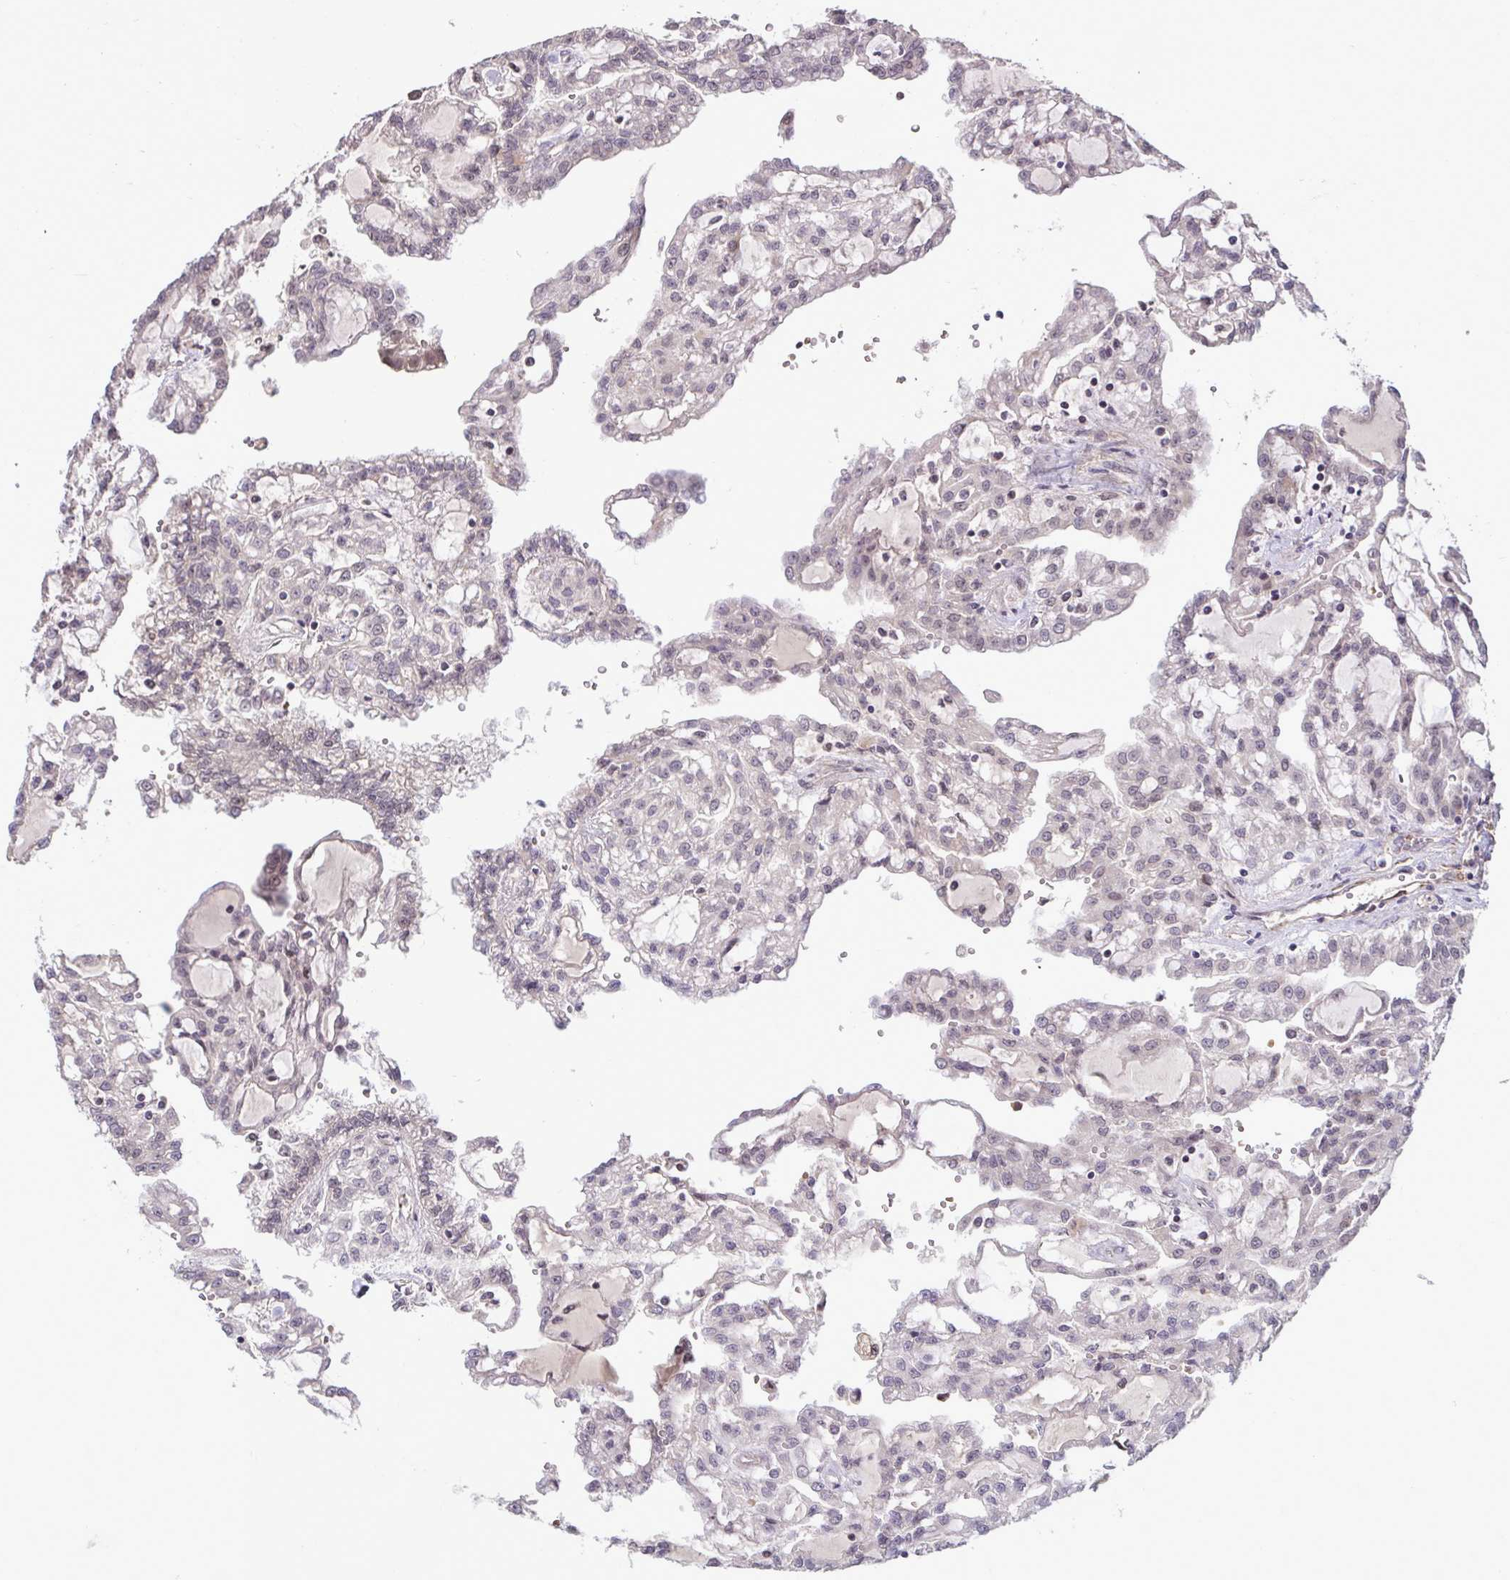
{"staining": {"intensity": "weak", "quantity": "<25%", "location": "nuclear"}, "tissue": "renal cancer", "cell_type": "Tumor cells", "image_type": "cancer", "snomed": [{"axis": "morphology", "description": "Adenocarcinoma, NOS"}, {"axis": "topography", "description": "Kidney"}], "caption": "There is no significant expression in tumor cells of renal adenocarcinoma.", "gene": "ZSCAN9", "patient": {"sex": "male", "age": 63}}